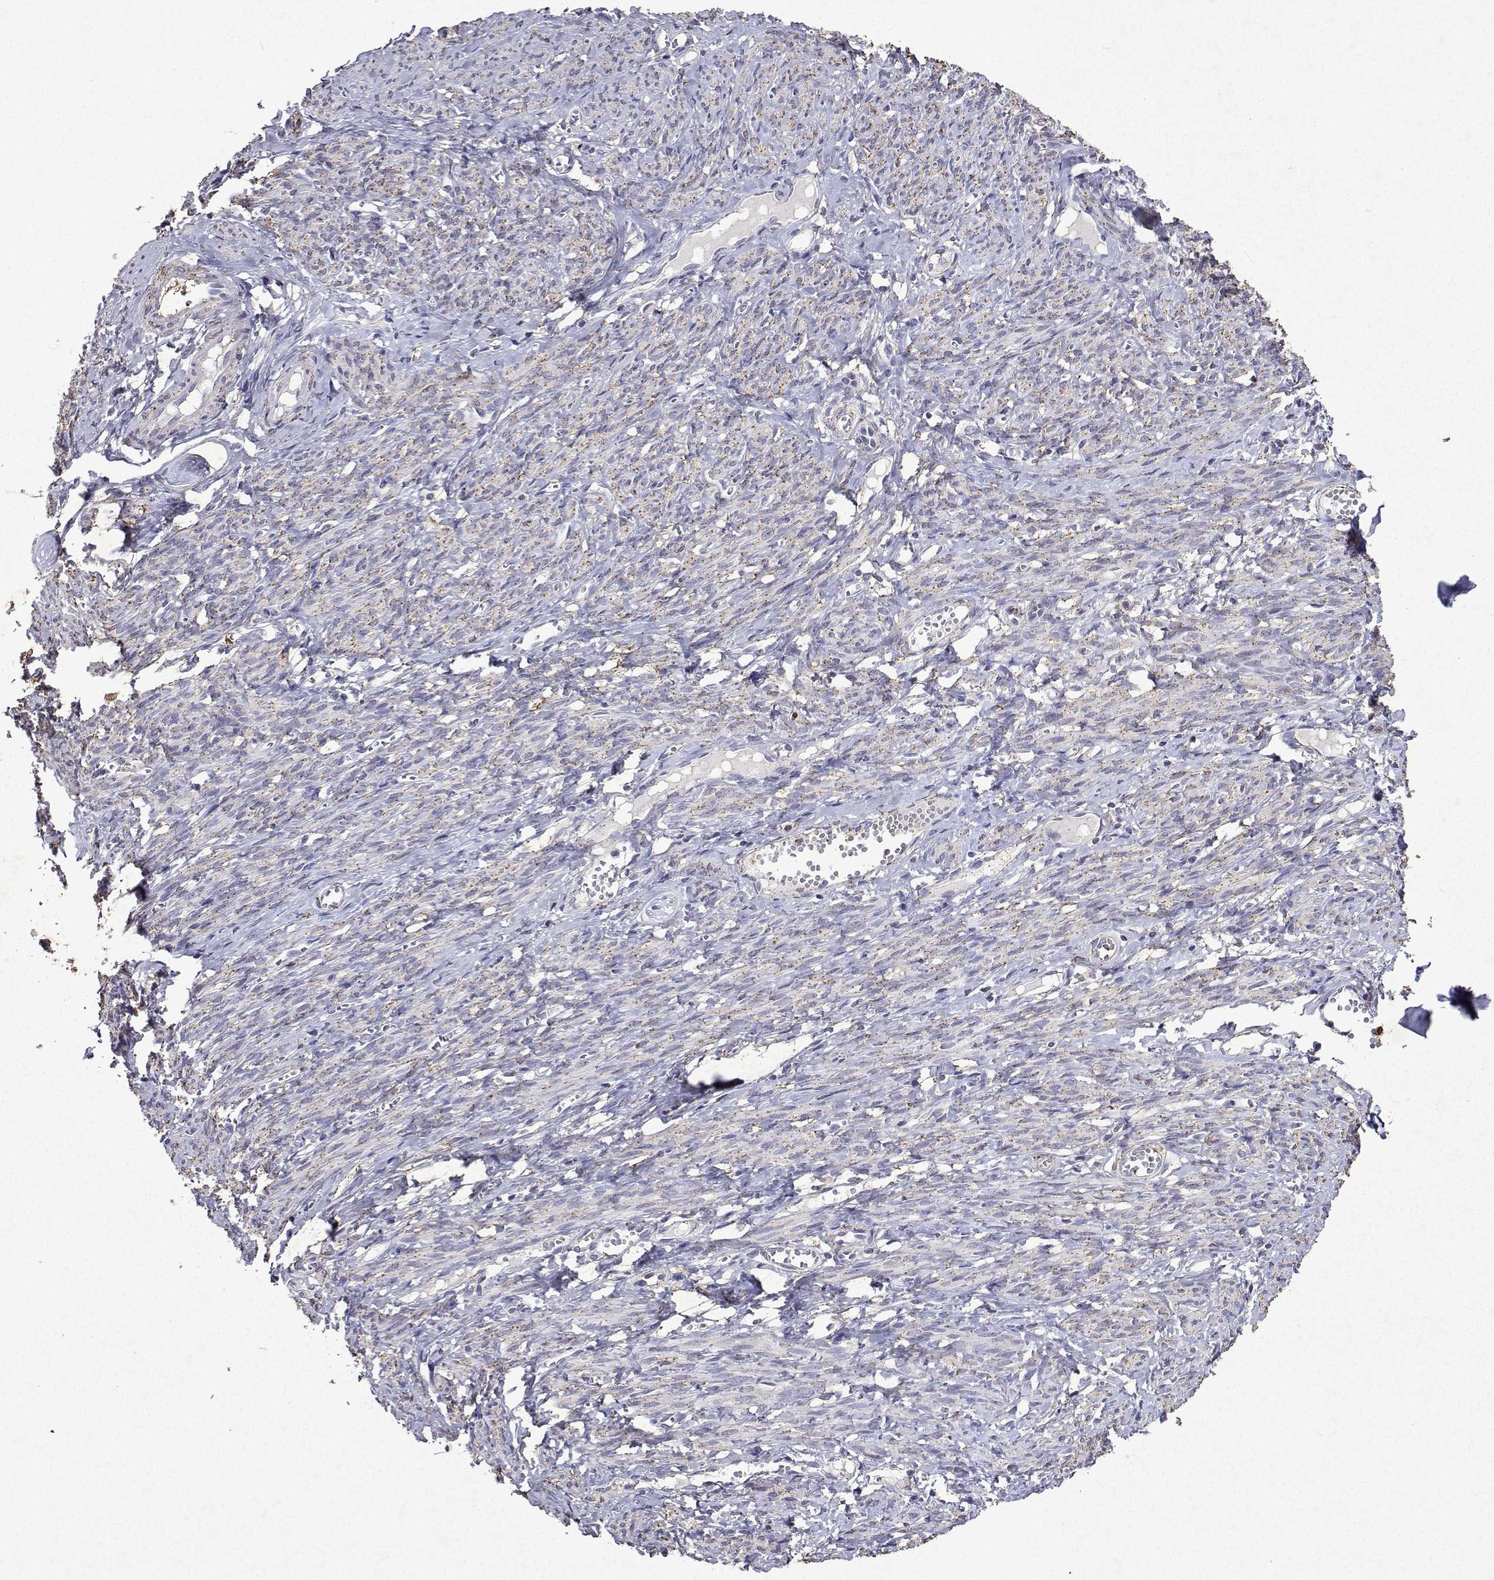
{"staining": {"intensity": "weak", "quantity": "<25%", "location": "cytoplasmic/membranous"}, "tissue": "smooth muscle", "cell_type": "Smooth muscle cells", "image_type": "normal", "snomed": [{"axis": "morphology", "description": "Normal tissue, NOS"}, {"axis": "topography", "description": "Smooth muscle"}], "caption": "Protein analysis of normal smooth muscle exhibits no significant staining in smooth muscle cells. (Stains: DAB (3,3'-diaminobenzidine) immunohistochemistry (IHC) with hematoxylin counter stain, Microscopy: brightfield microscopy at high magnification).", "gene": "DUSP28", "patient": {"sex": "female", "age": 65}}